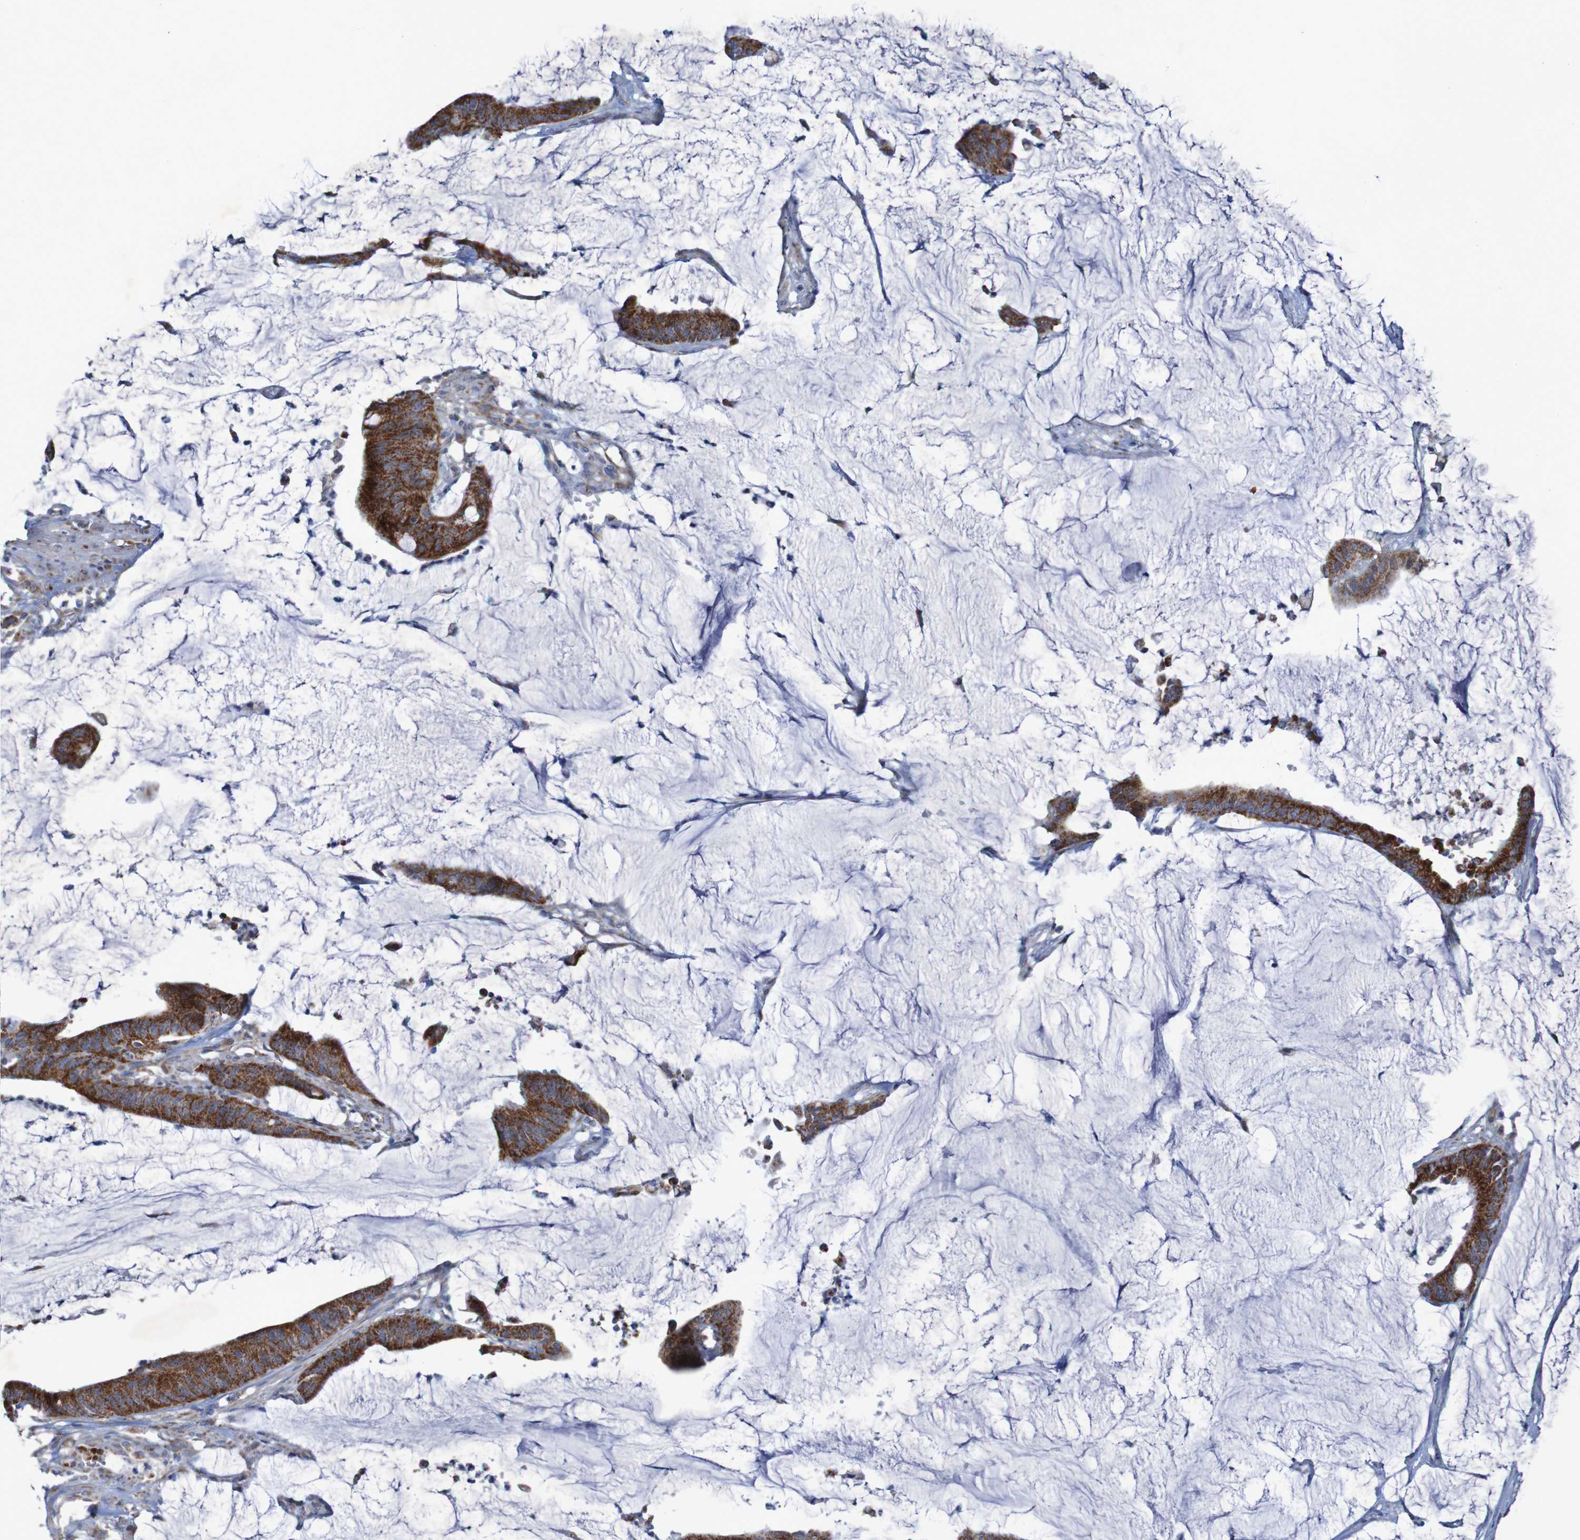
{"staining": {"intensity": "strong", "quantity": ">75%", "location": "cytoplasmic/membranous"}, "tissue": "colorectal cancer", "cell_type": "Tumor cells", "image_type": "cancer", "snomed": [{"axis": "morphology", "description": "Adenocarcinoma, NOS"}, {"axis": "topography", "description": "Rectum"}], "caption": "A high-resolution image shows IHC staining of colorectal adenocarcinoma, which demonstrates strong cytoplasmic/membranous positivity in approximately >75% of tumor cells. (DAB IHC with brightfield microscopy, high magnification).", "gene": "CCDC51", "patient": {"sex": "female", "age": 66}}